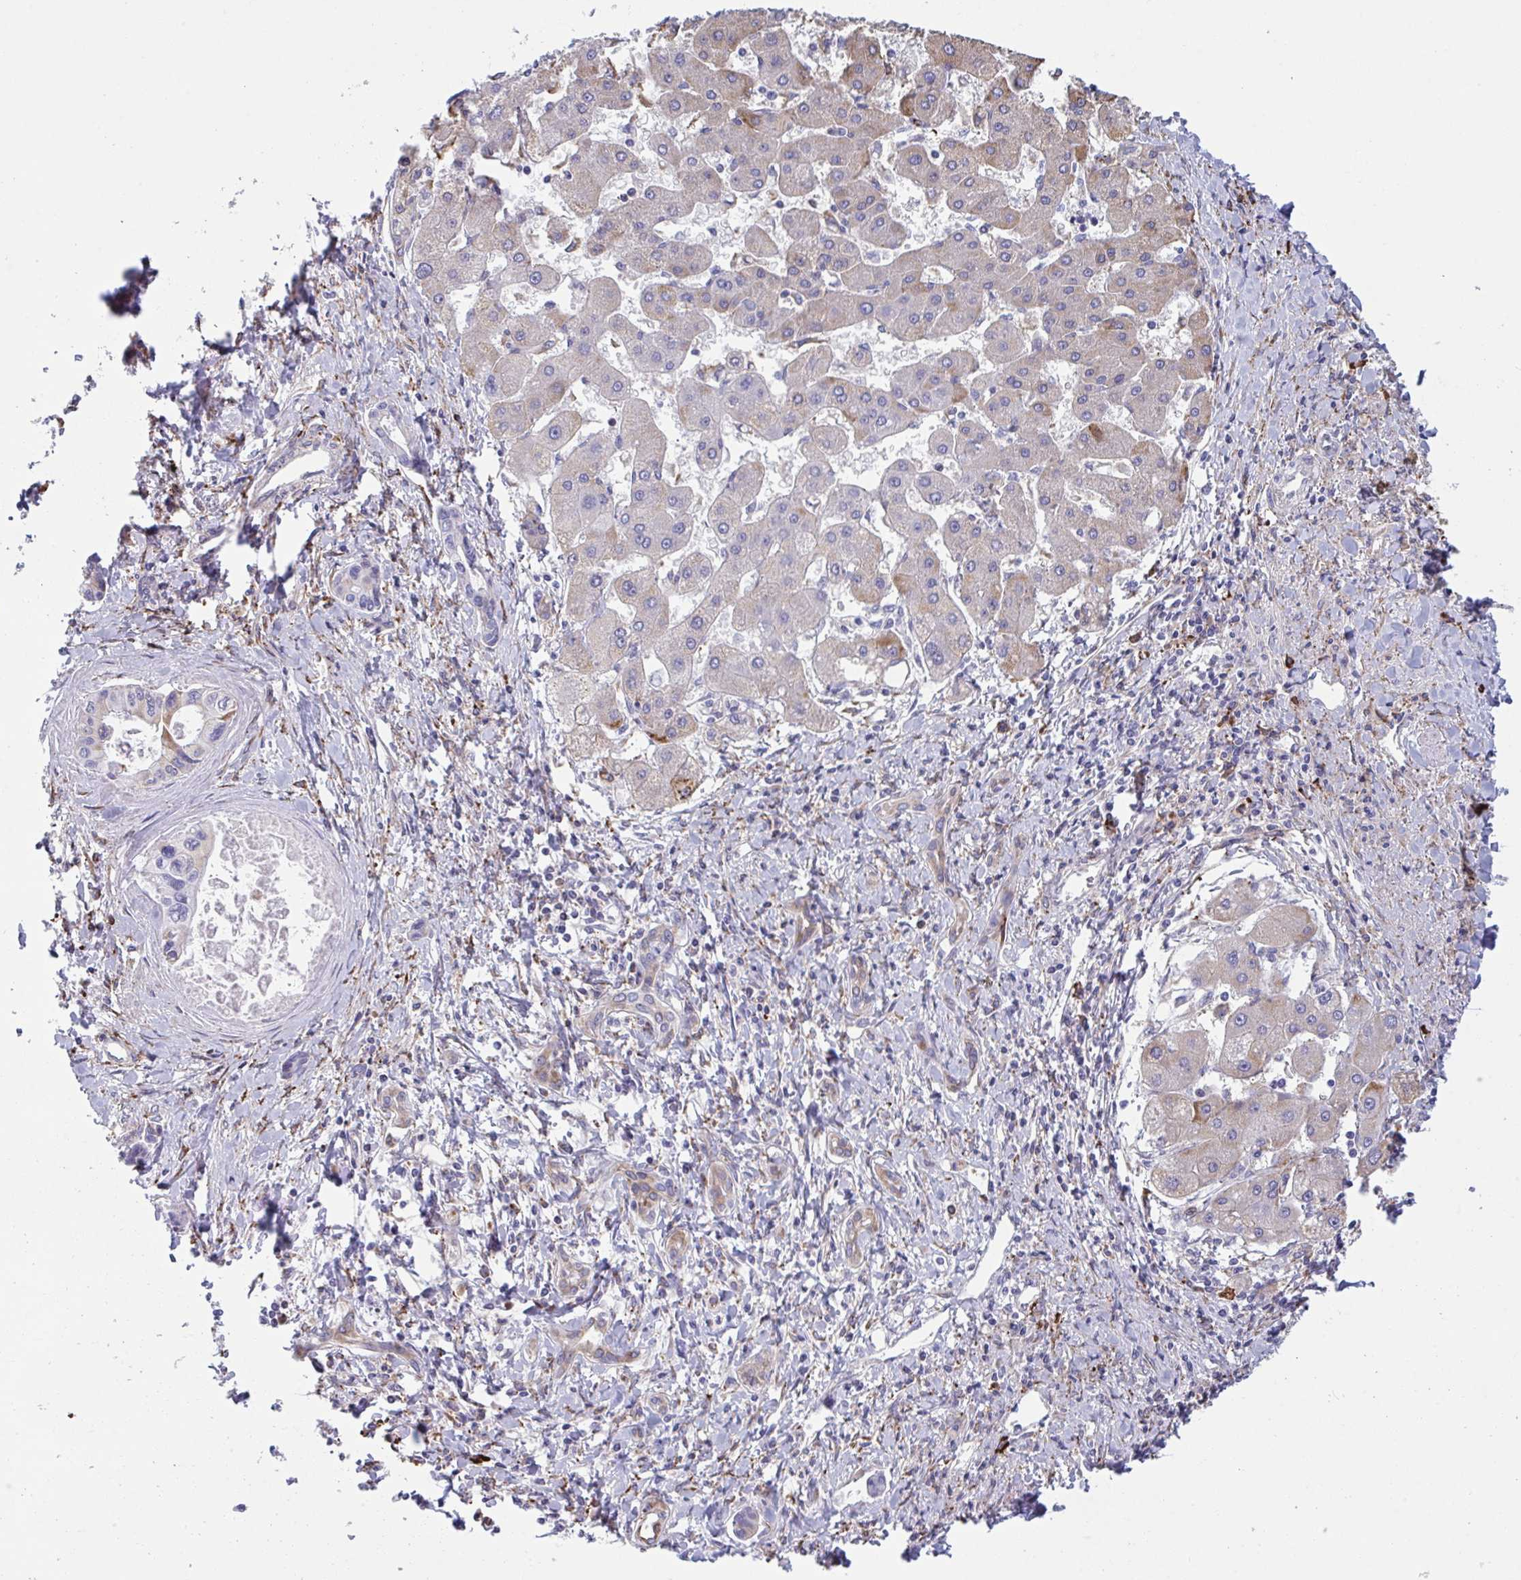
{"staining": {"intensity": "moderate", "quantity": "<25%", "location": "cytoplasmic/membranous"}, "tissue": "liver cancer", "cell_type": "Tumor cells", "image_type": "cancer", "snomed": [{"axis": "morphology", "description": "Cholangiocarcinoma"}, {"axis": "topography", "description": "Liver"}], "caption": "Protein expression analysis of liver cancer (cholangiocarcinoma) demonstrates moderate cytoplasmic/membranous positivity in about <25% of tumor cells.", "gene": "PEAK3", "patient": {"sex": "male", "age": 66}}